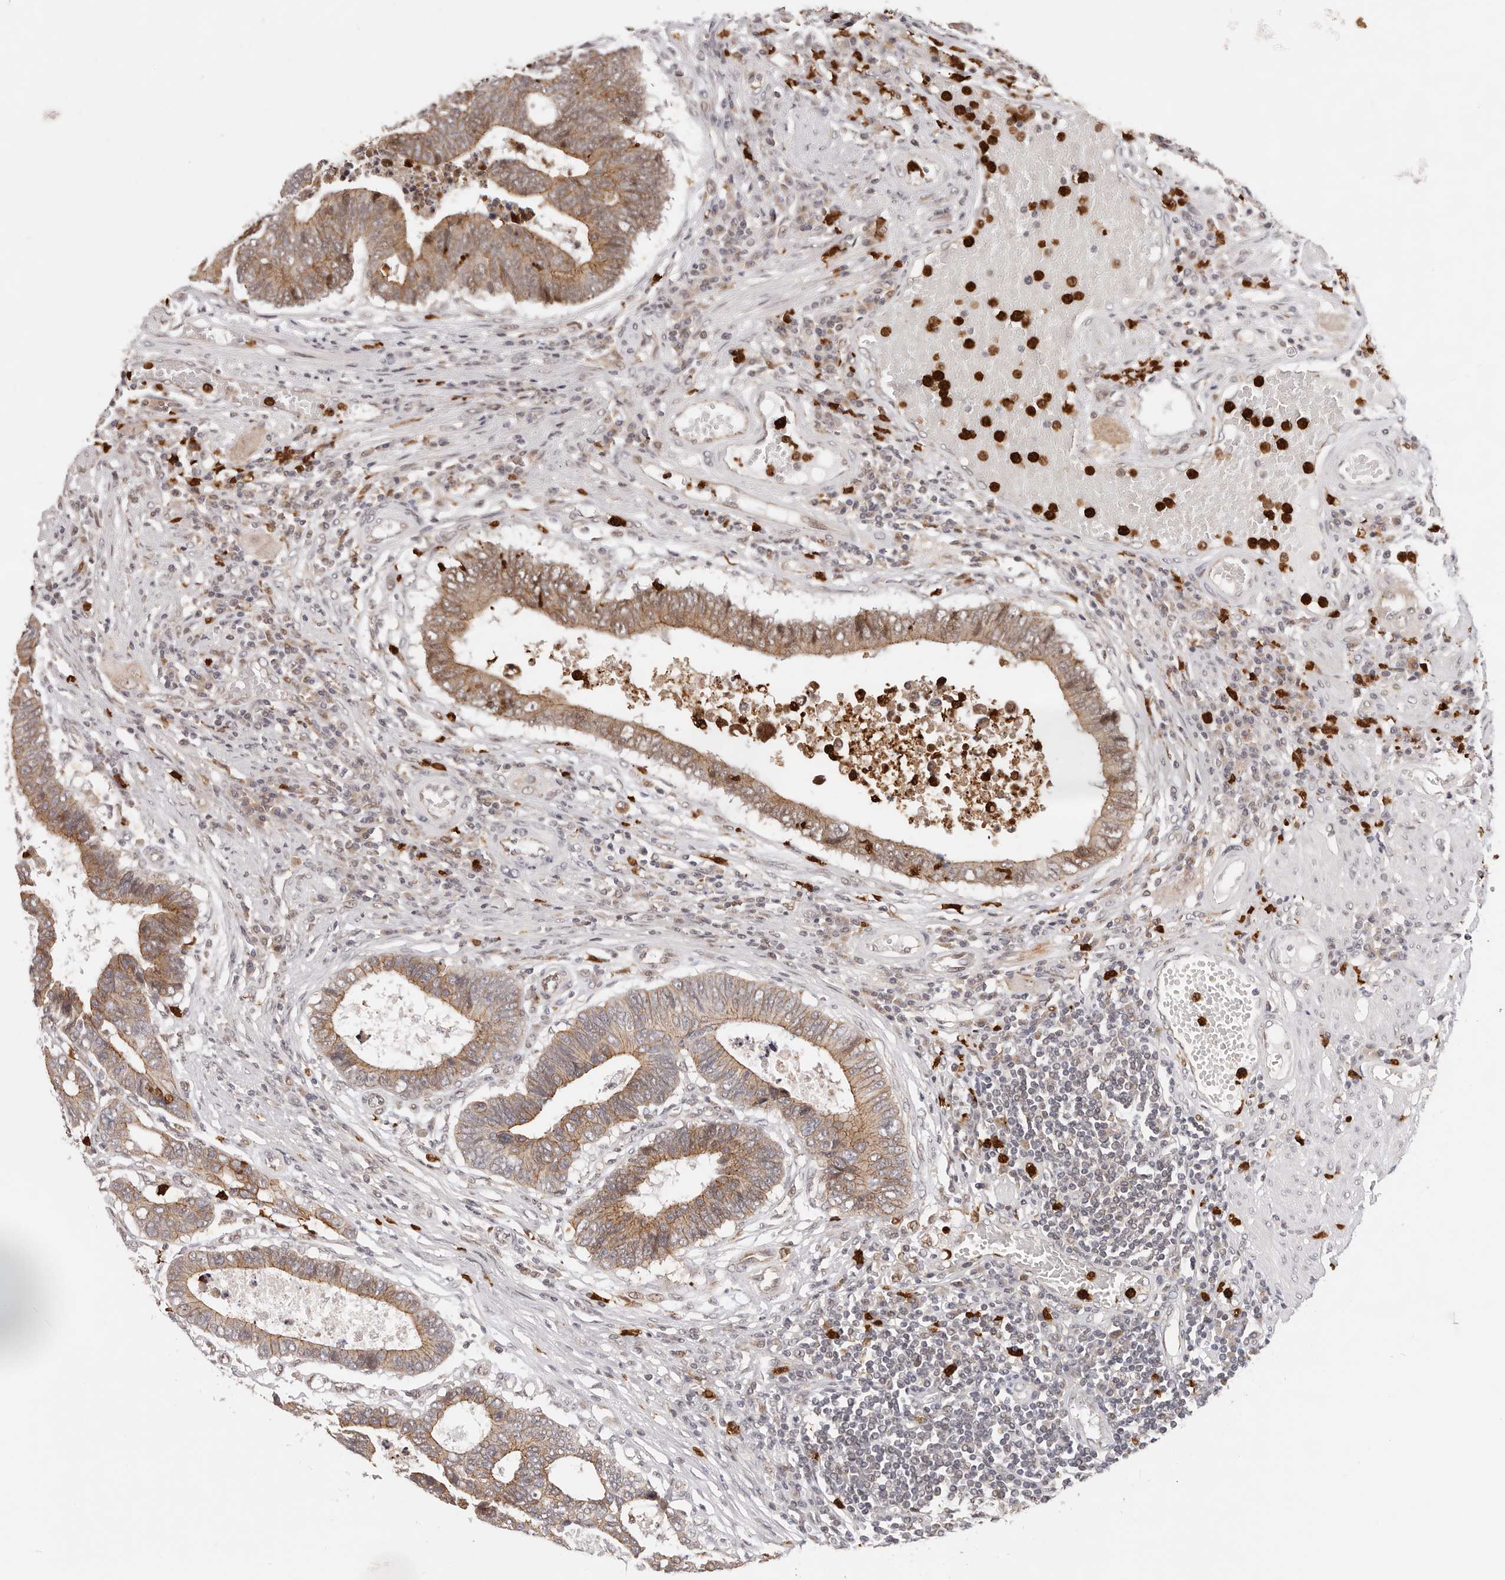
{"staining": {"intensity": "moderate", "quantity": ">75%", "location": "cytoplasmic/membranous"}, "tissue": "colorectal cancer", "cell_type": "Tumor cells", "image_type": "cancer", "snomed": [{"axis": "morphology", "description": "Adenocarcinoma, NOS"}, {"axis": "topography", "description": "Rectum"}], "caption": "Colorectal adenocarcinoma stained for a protein demonstrates moderate cytoplasmic/membranous positivity in tumor cells. (IHC, brightfield microscopy, high magnification).", "gene": "AFDN", "patient": {"sex": "male", "age": 84}}